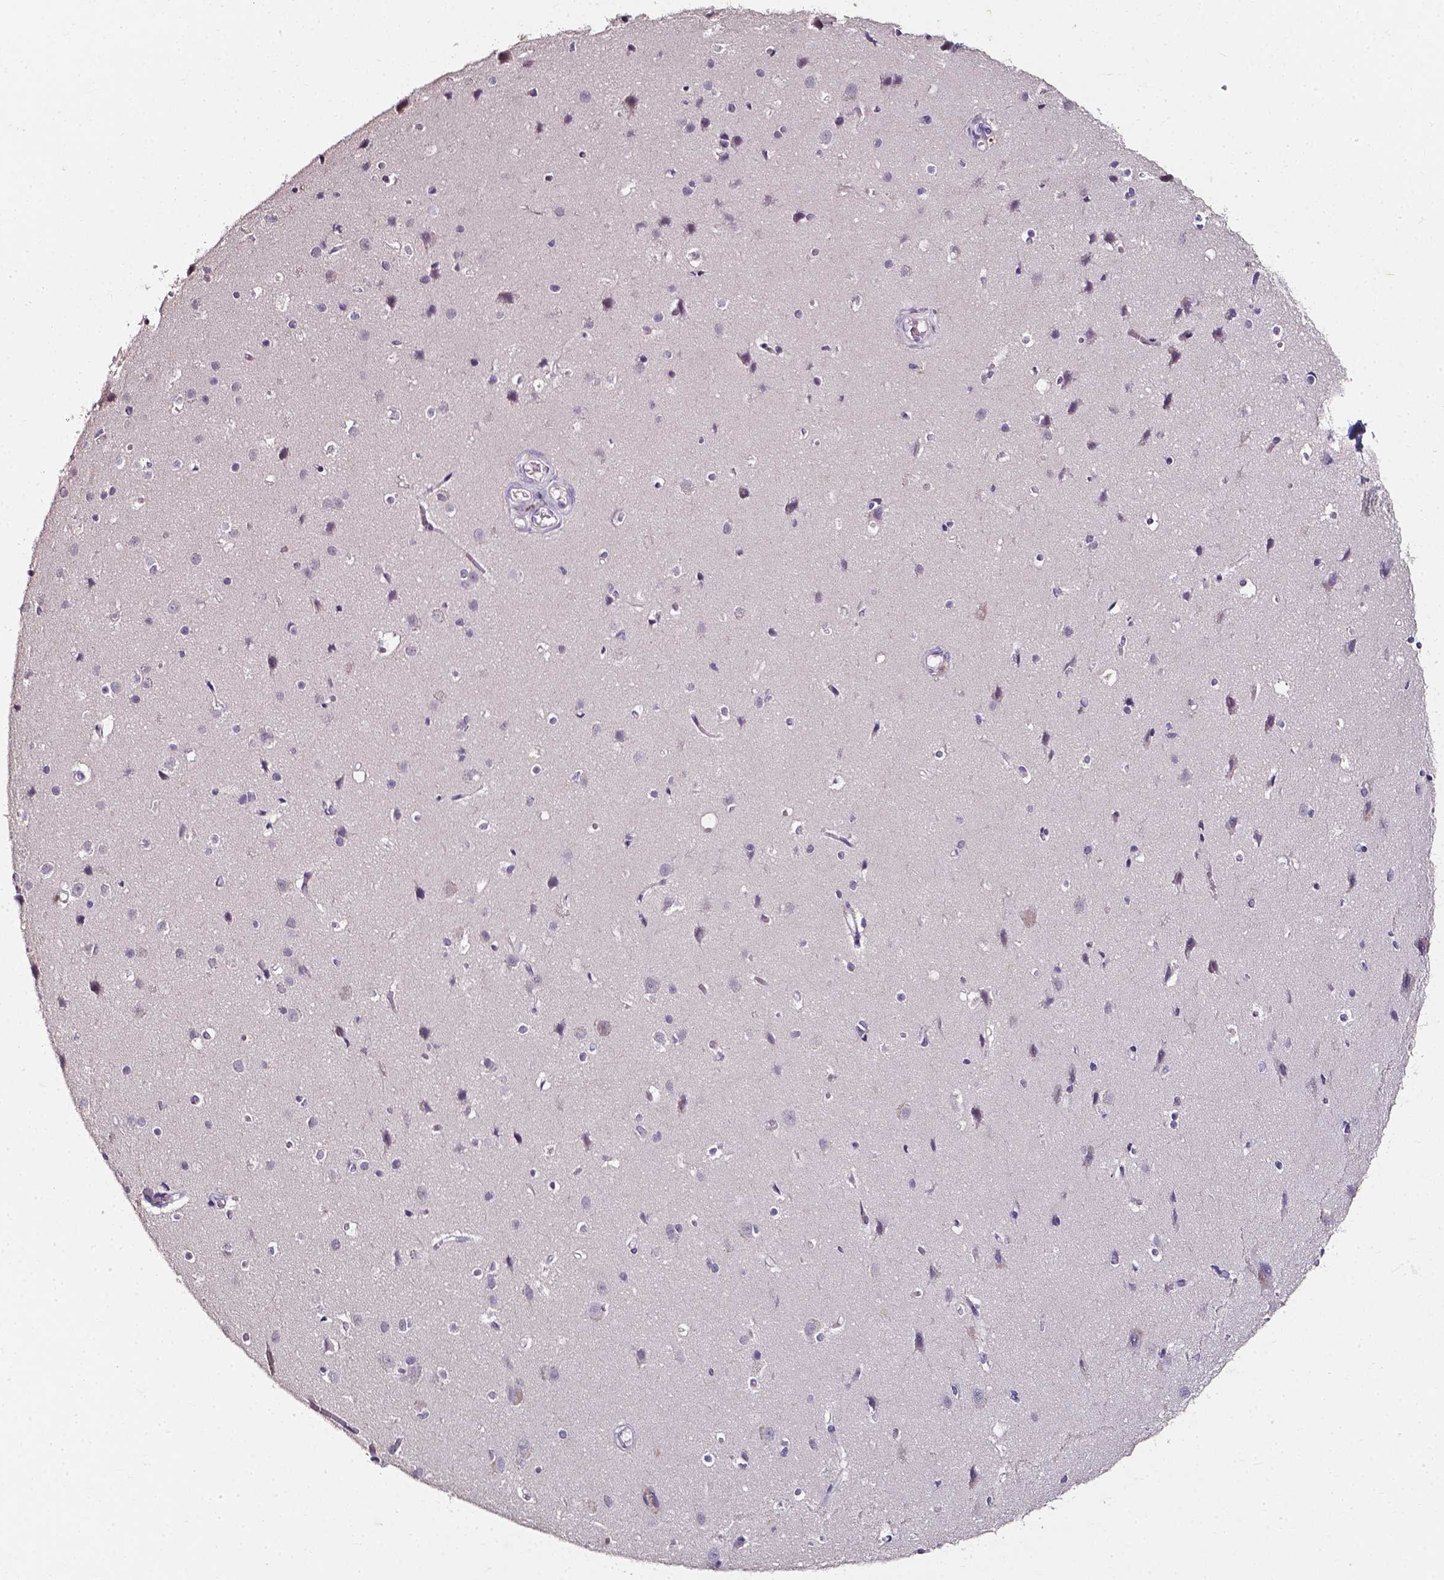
{"staining": {"intensity": "negative", "quantity": "none", "location": "none"}, "tissue": "cerebral cortex", "cell_type": "Endothelial cells", "image_type": "normal", "snomed": [{"axis": "morphology", "description": "Normal tissue, NOS"}, {"axis": "topography", "description": "Cerebral cortex"}], "caption": "High magnification brightfield microscopy of benign cerebral cortex stained with DAB (brown) and counterstained with hematoxylin (blue): endothelial cells show no significant expression. (Immunohistochemistry, brightfield microscopy, high magnification).", "gene": "AKR1B10", "patient": {"sex": "male", "age": 37}}